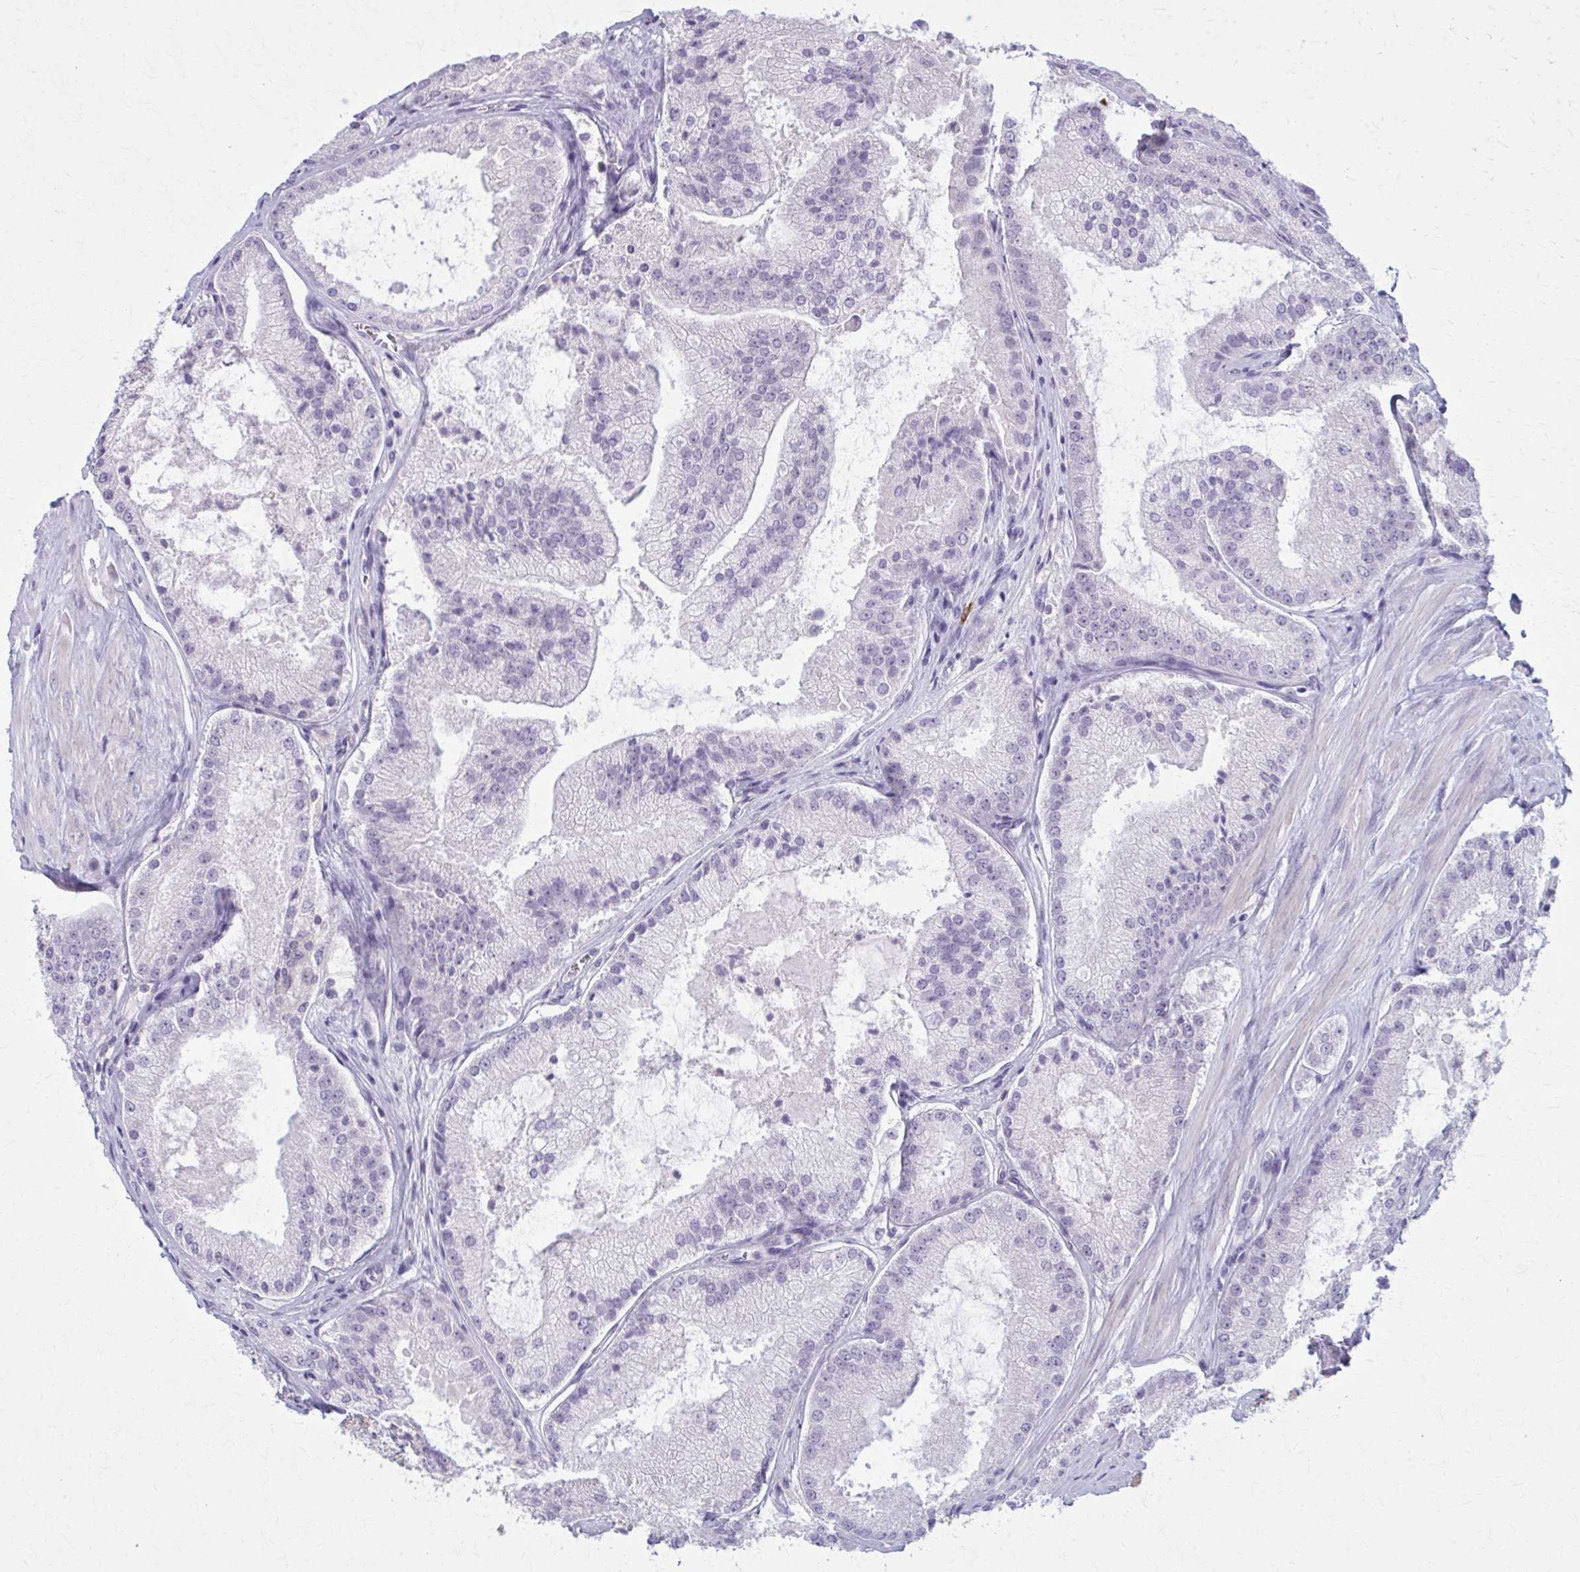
{"staining": {"intensity": "negative", "quantity": "none", "location": "none"}, "tissue": "prostate cancer", "cell_type": "Tumor cells", "image_type": "cancer", "snomed": [{"axis": "morphology", "description": "Adenocarcinoma, High grade"}, {"axis": "topography", "description": "Prostate"}], "caption": "This is an IHC image of human adenocarcinoma (high-grade) (prostate). There is no positivity in tumor cells.", "gene": "CD38", "patient": {"sex": "male", "age": 73}}